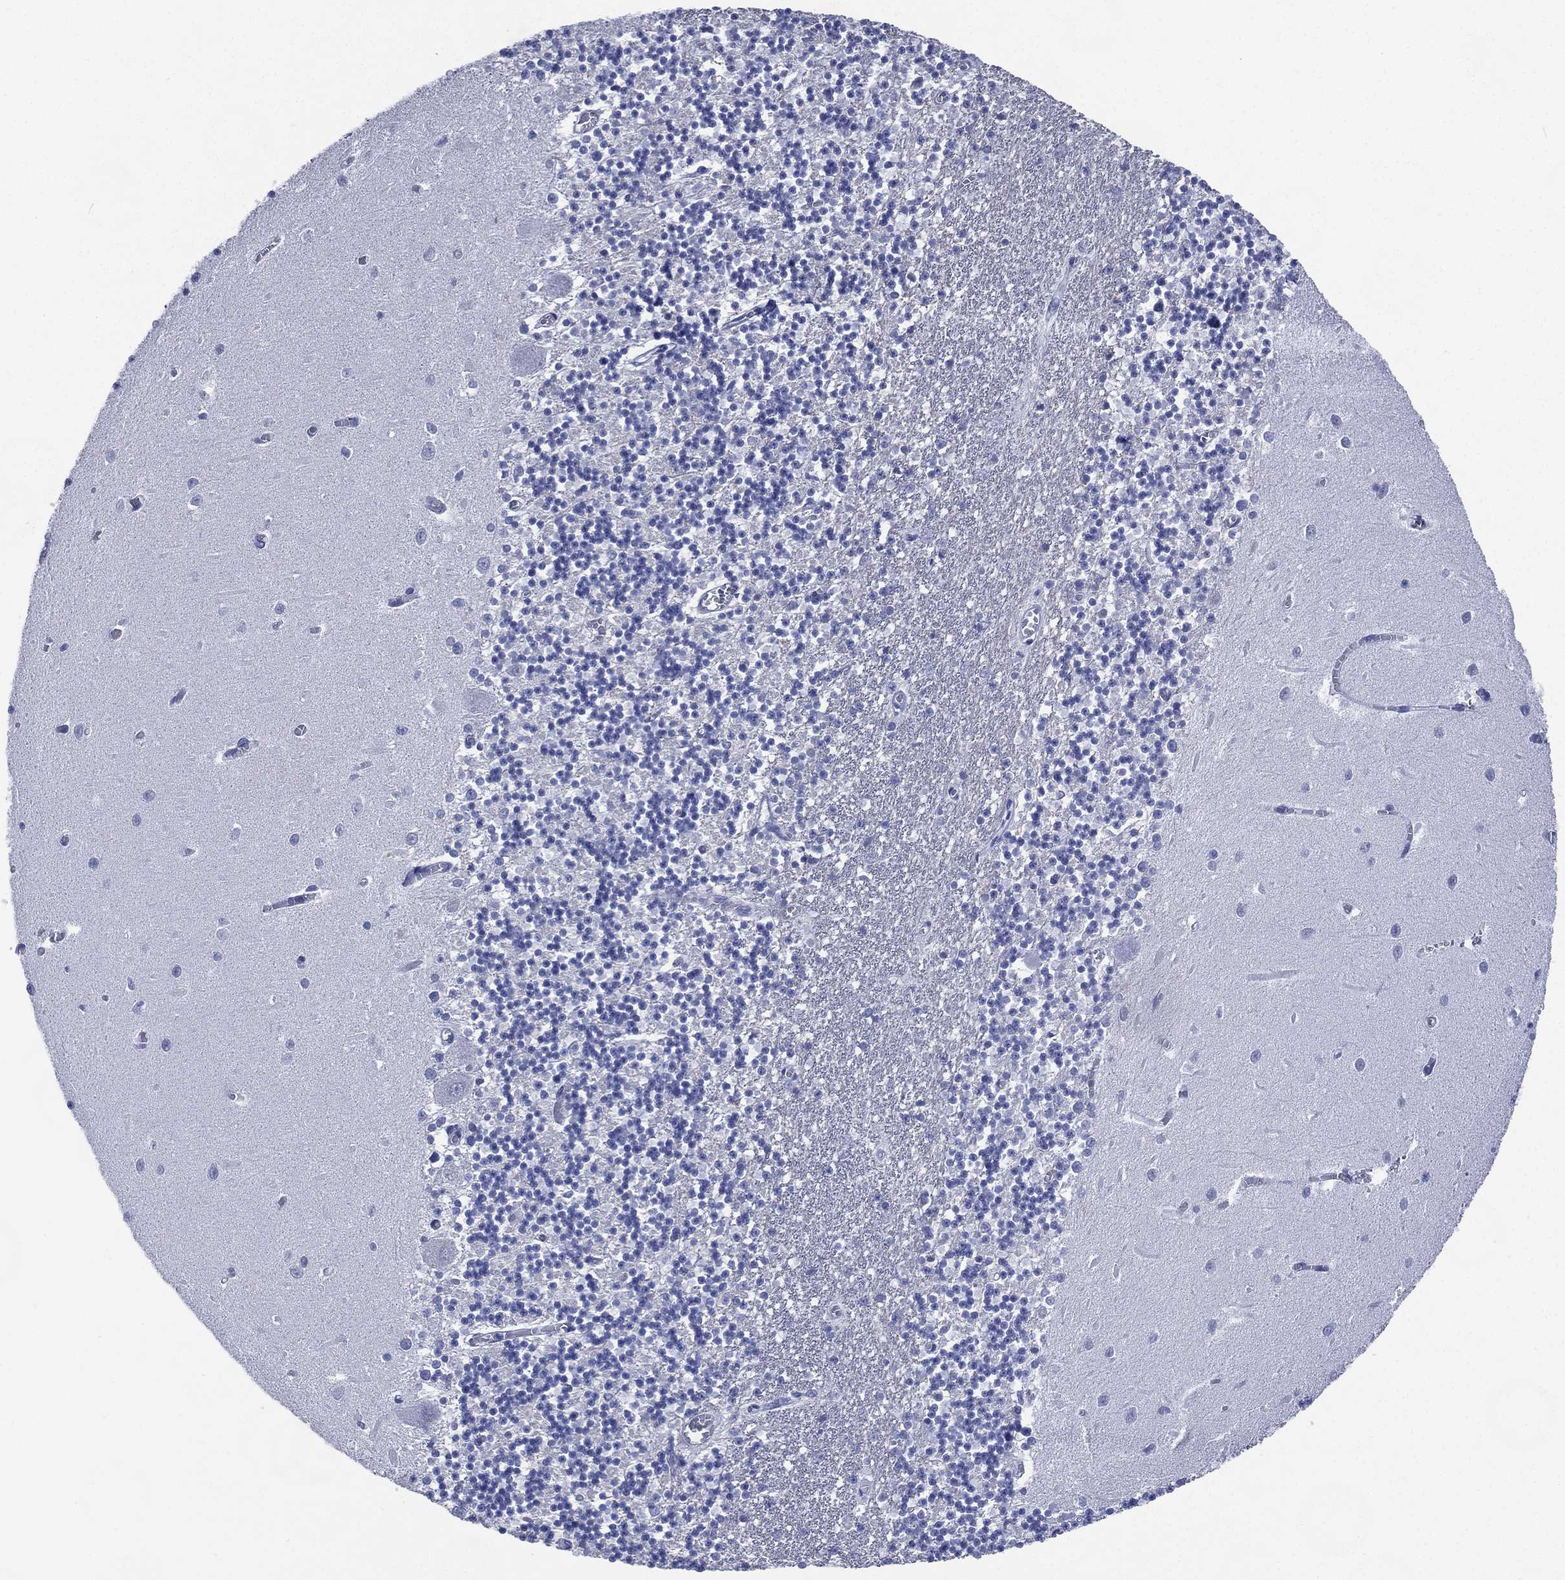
{"staining": {"intensity": "negative", "quantity": "none", "location": "none"}, "tissue": "cerebellum", "cell_type": "Cells in granular layer", "image_type": "normal", "snomed": [{"axis": "morphology", "description": "Normal tissue, NOS"}, {"axis": "topography", "description": "Cerebellum"}], "caption": "High power microscopy image of an IHC photomicrograph of unremarkable cerebellum, revealing no significant positivity in cells in granular layer.", "gene": "TMEM247", "patient": {"sex": "female", "age": 64}}